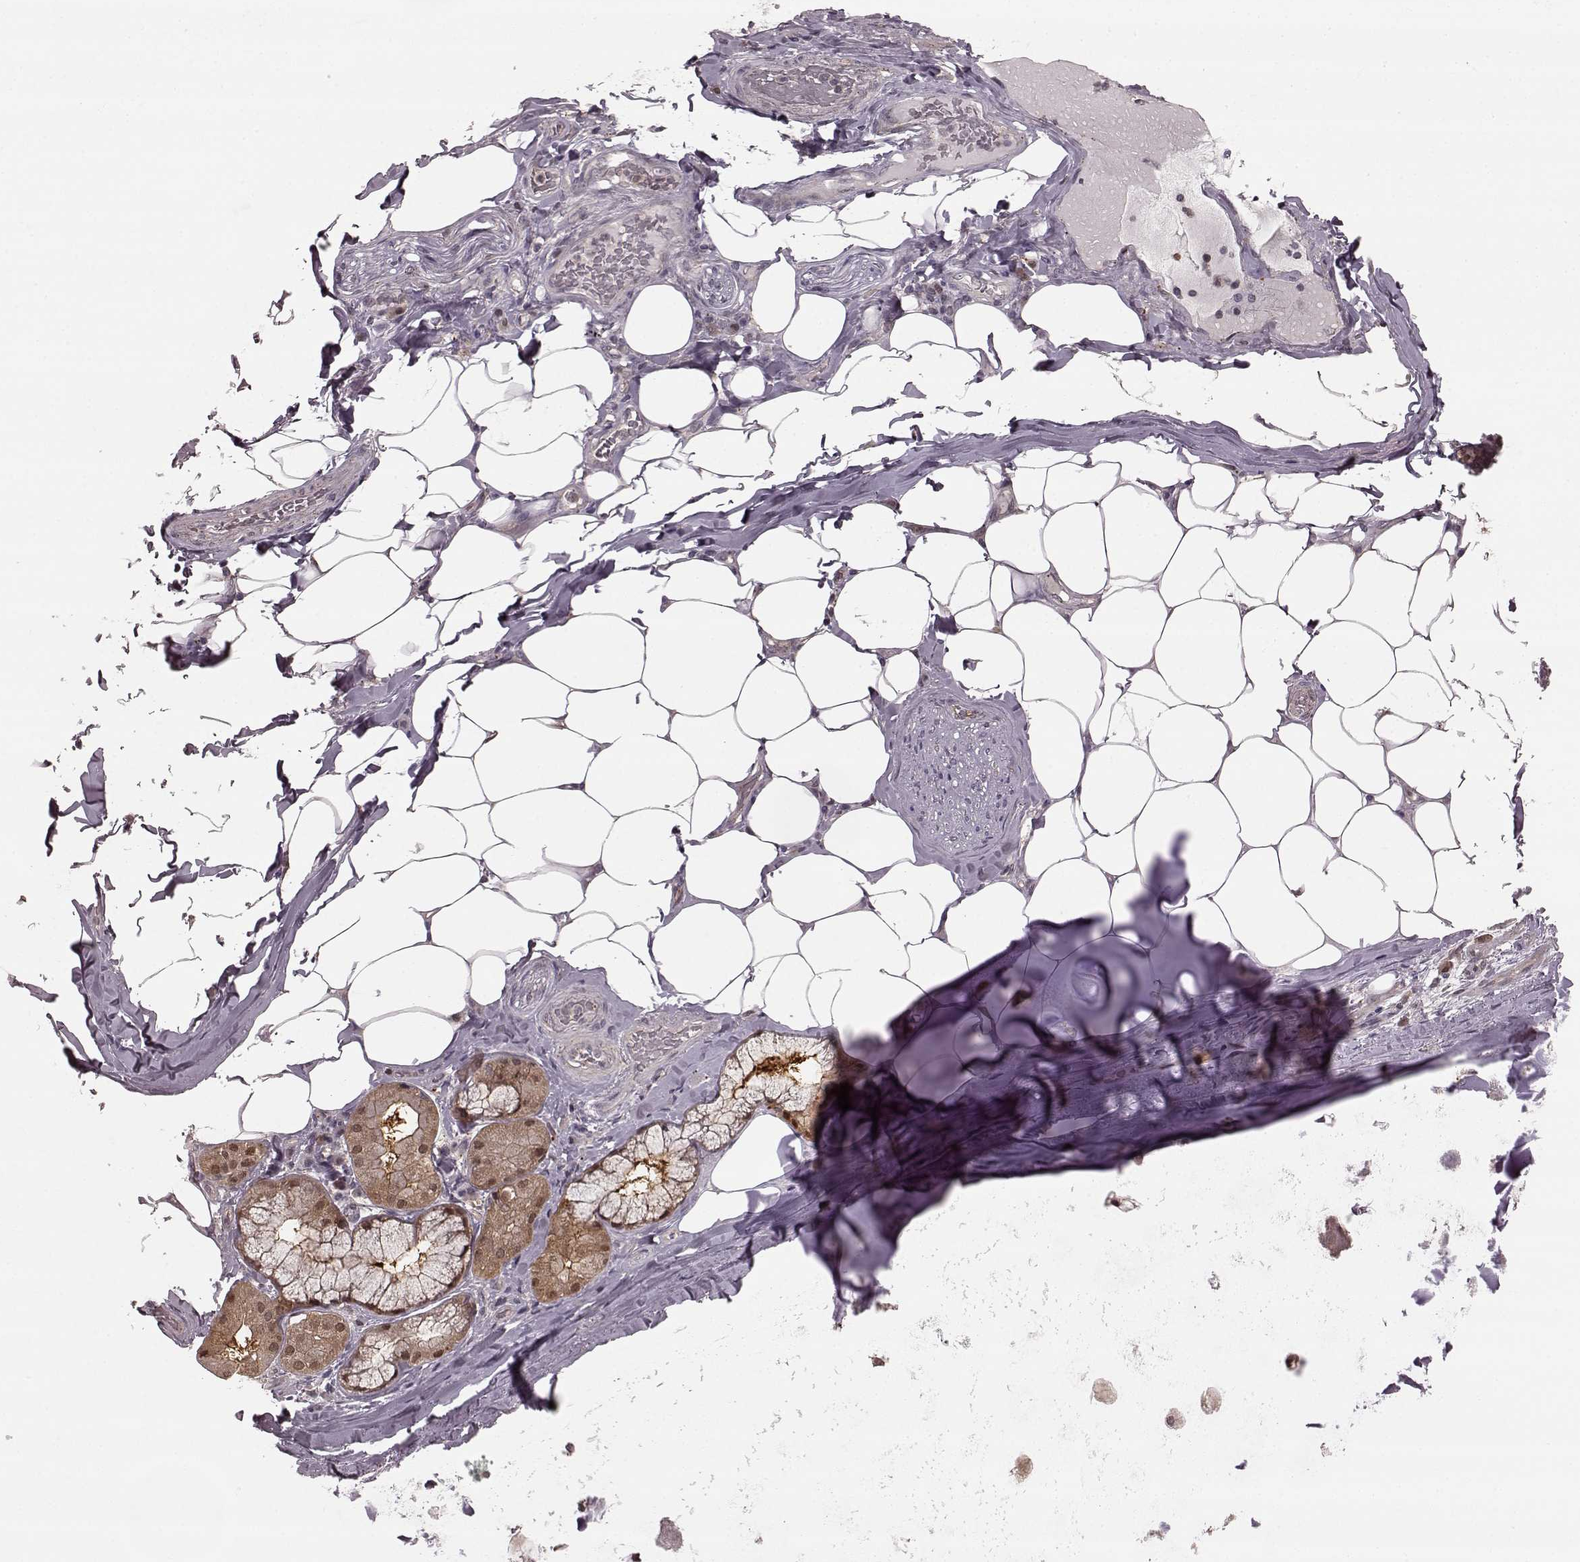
{"staining": {"intensity": "negative", "quantity": "none", "location": "none"}, "tissue": "adipose tissue", "cell_type": "Adipocytes", "image_type": "normal", "snomed": [{"axis": "morphology", "description": "Normal tissue, NOS"}, {"axis": "topography", "description": "Bronchus"}, {"axis": "topography", "description": "Lung"}], "caption": "There is no significant positivity in adipocytes of adipose tissue. The staining was performed using DAB (3,3'-diaminobenzidine) to visualize the protein expression in brown, while the nuclei were stained in blue with hematoxylin (Magnification: 20x).", "gene": "GSS", "patient": {"sex": "female", "age": 57}}